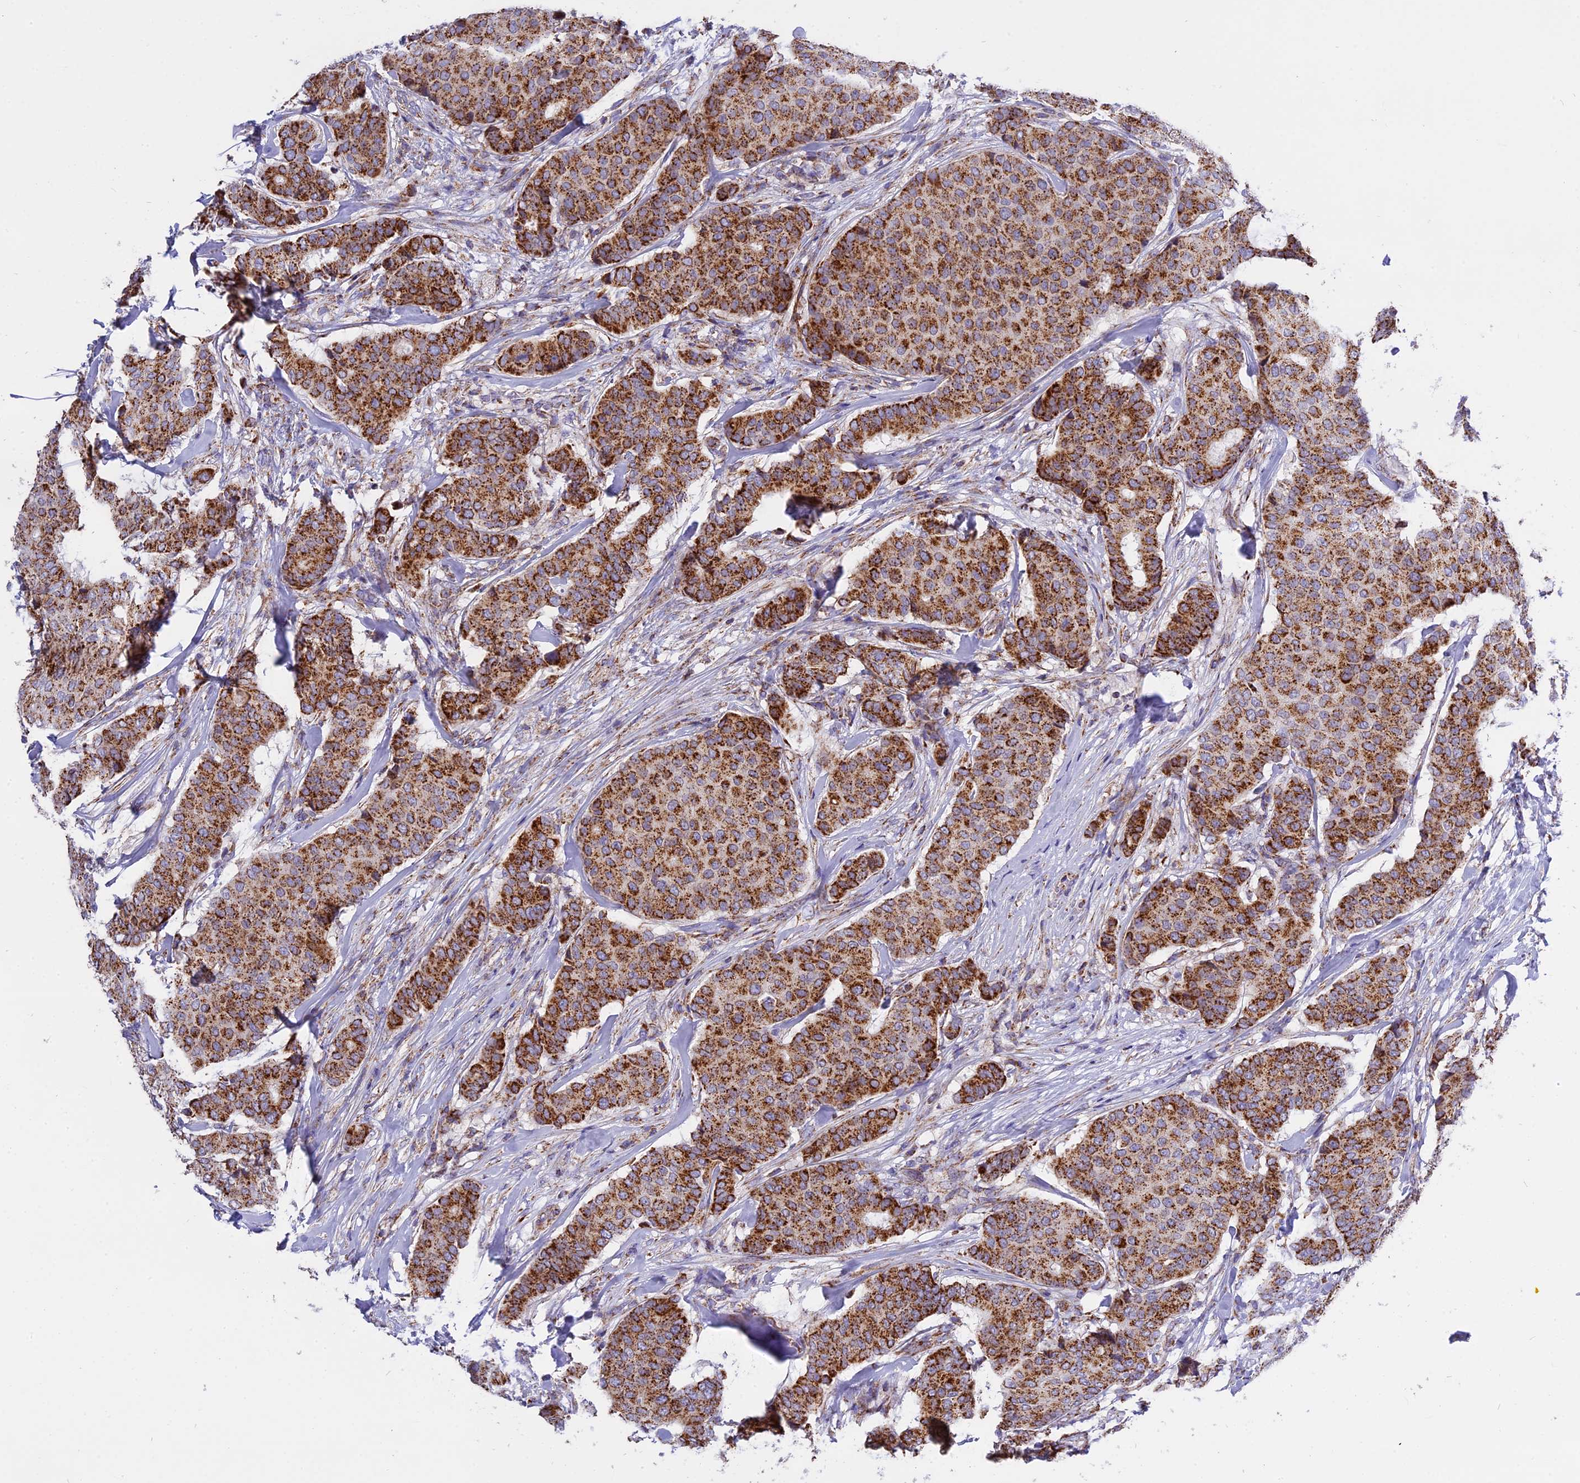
{"staining": {"intensity": "strong", "quantity": ">75%", "location": "cytoplasmic/membranous"}, "tissue": "breast cancer", "cell_type": "Tumor cells", "image_type": "cancer", "snomed": [{"axis": "morphology", "description": "Duct carcinoma"}, {"axis": "topography", "description": "Breast"}], "caption": "Protein expression analysis of breast cancer (invasive ductal carcinoma) displays strong cytoplasmic/membranous expression in approximately >75% of tumor cells. (Brightfield microscopy of DAB IHC at high magnification).", "gene": "MRPS34", "patient": {"sex": "female", "age": 75}}